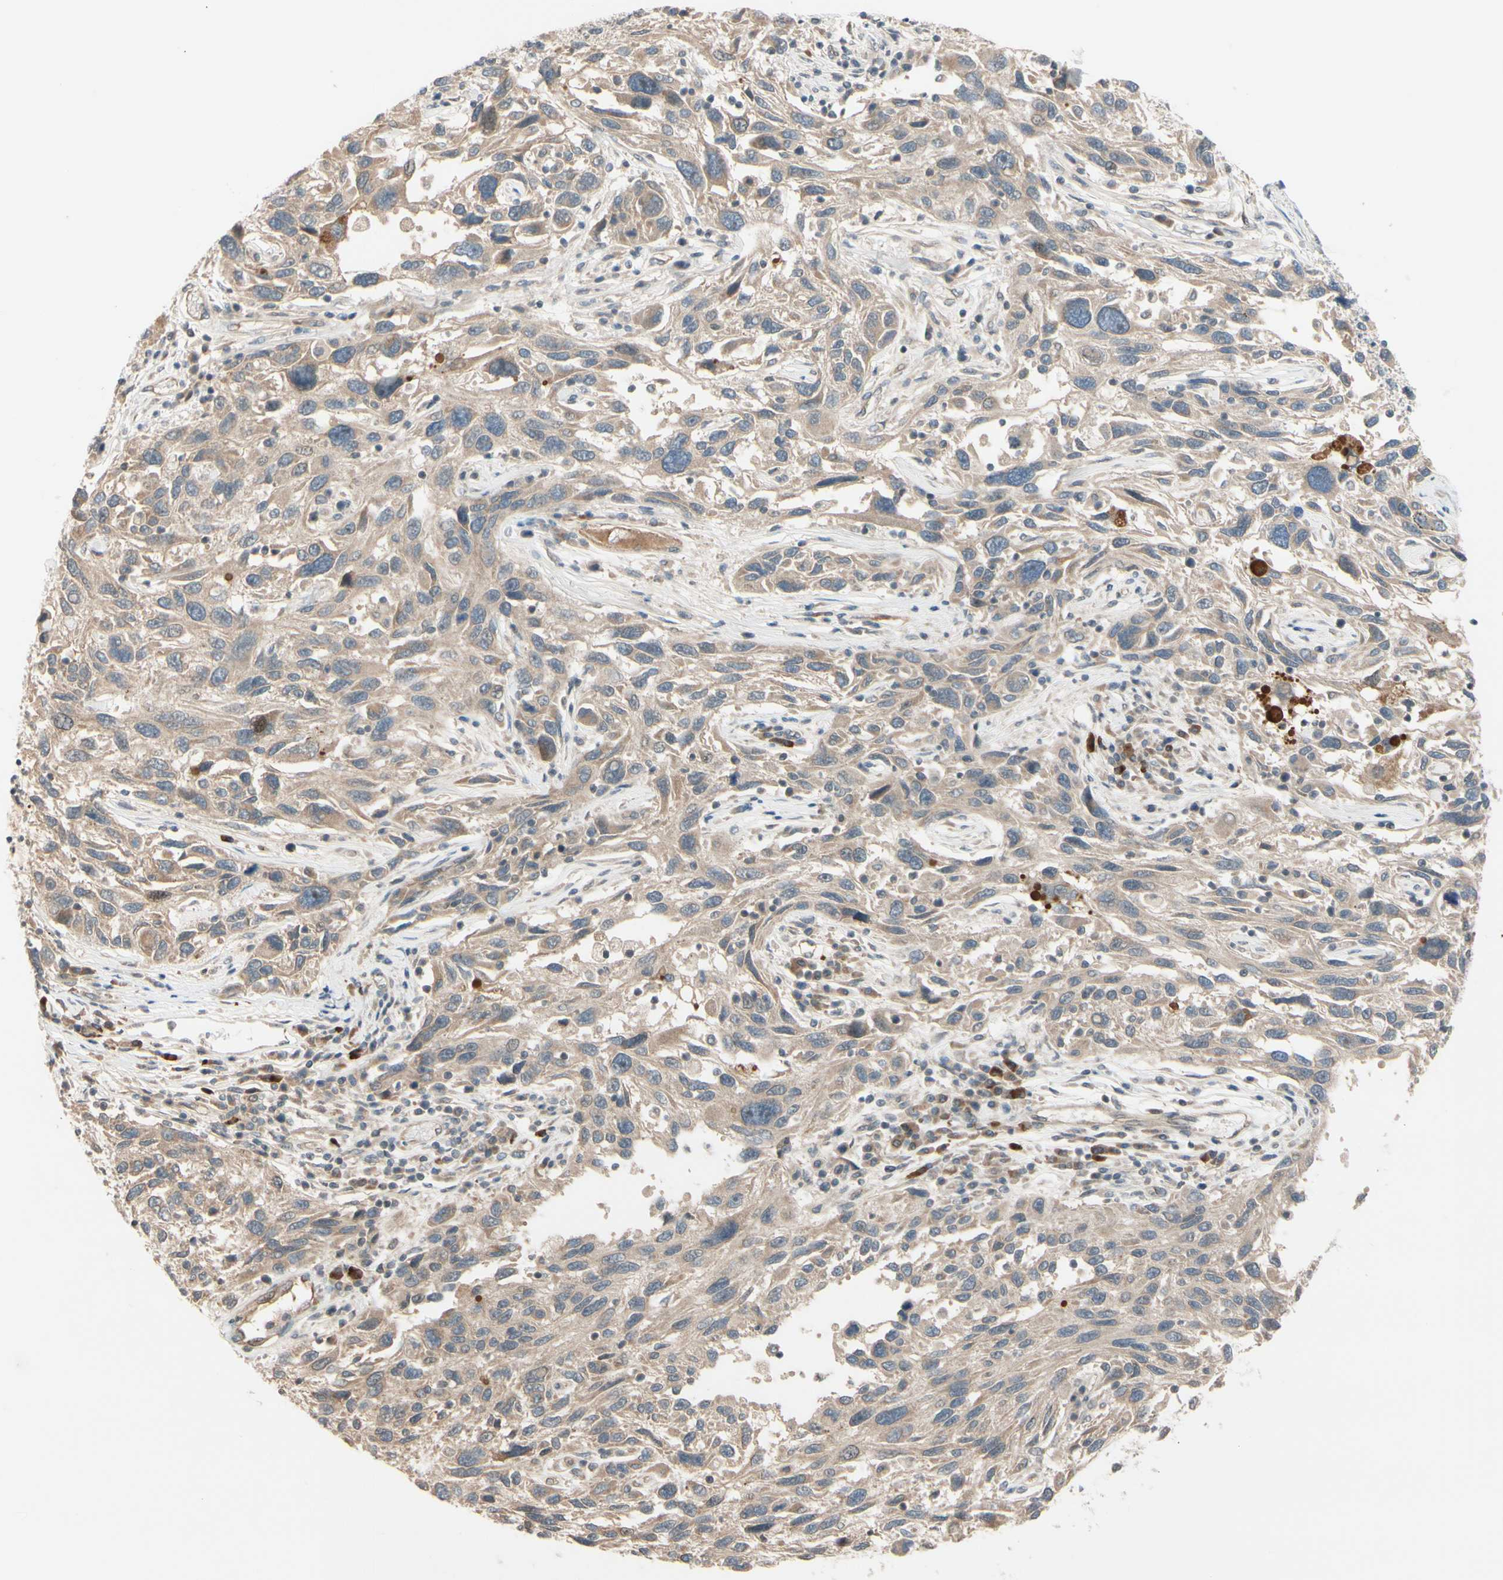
{"staining": {"intensity": "weak", "quantity": "25%-75%", "location": "cytoplasmic/membranous"}, "tissue": "melanoma", "cell_type": "Tumor cells", "image_type": "cancer", "snomed": [{"axis": "morphology", "description": "Malignant melanoma, NOS"}, {"axis": "topography", "description": "Skin"}], "caption": "High-power microscopy captured an immunohistochemistry micrograph of melanoma, revealing weak cytoplasmic/membranous expression in about 25%-75% of tumor cells.", "gene": "FGF10", "patient": {"sex": "male", "age": 53}}